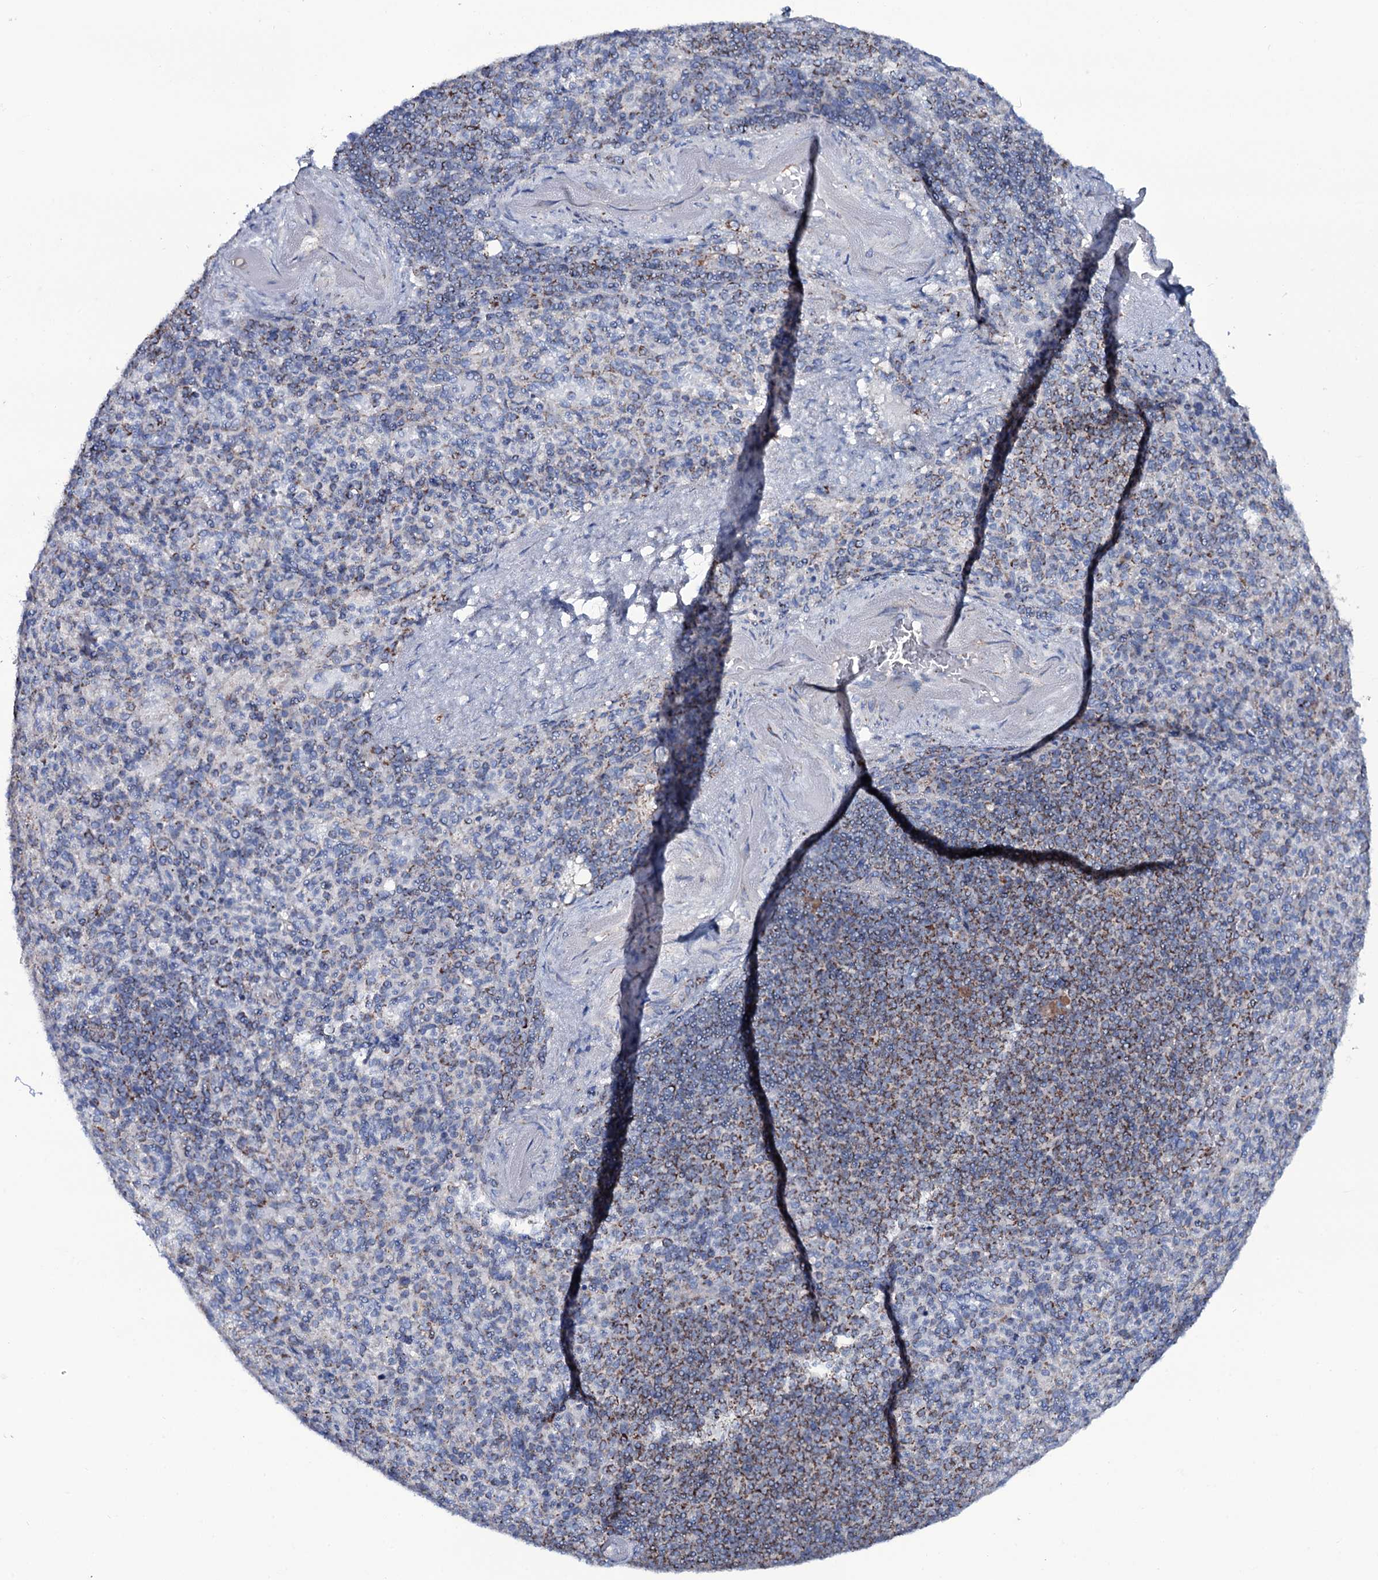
{"staining": {"intensity": "strong", "quantity": "25%-75%", "location": "cytoplasmic/membranous"}, "tissue": "spleen", "cell_type": "Cells in red pulp", "image_type": "normal", "snomed": [{"axis": "morphology", "description": "Normal tissue, NOS"}, {"axis": "topography", "description": "Spleen"}], "caption": "IHC photomicrograph of normal spleen: human spleen stained using immunohistochemistry reveals high levels of strong protein expression localized specifically in the cytoplasmic/membranous of cells in red pulp, appearing as a cytoplasmic/membranous brown color.", "gene": "MRPS35", "patient": {"sex": "female", "age": 74}}